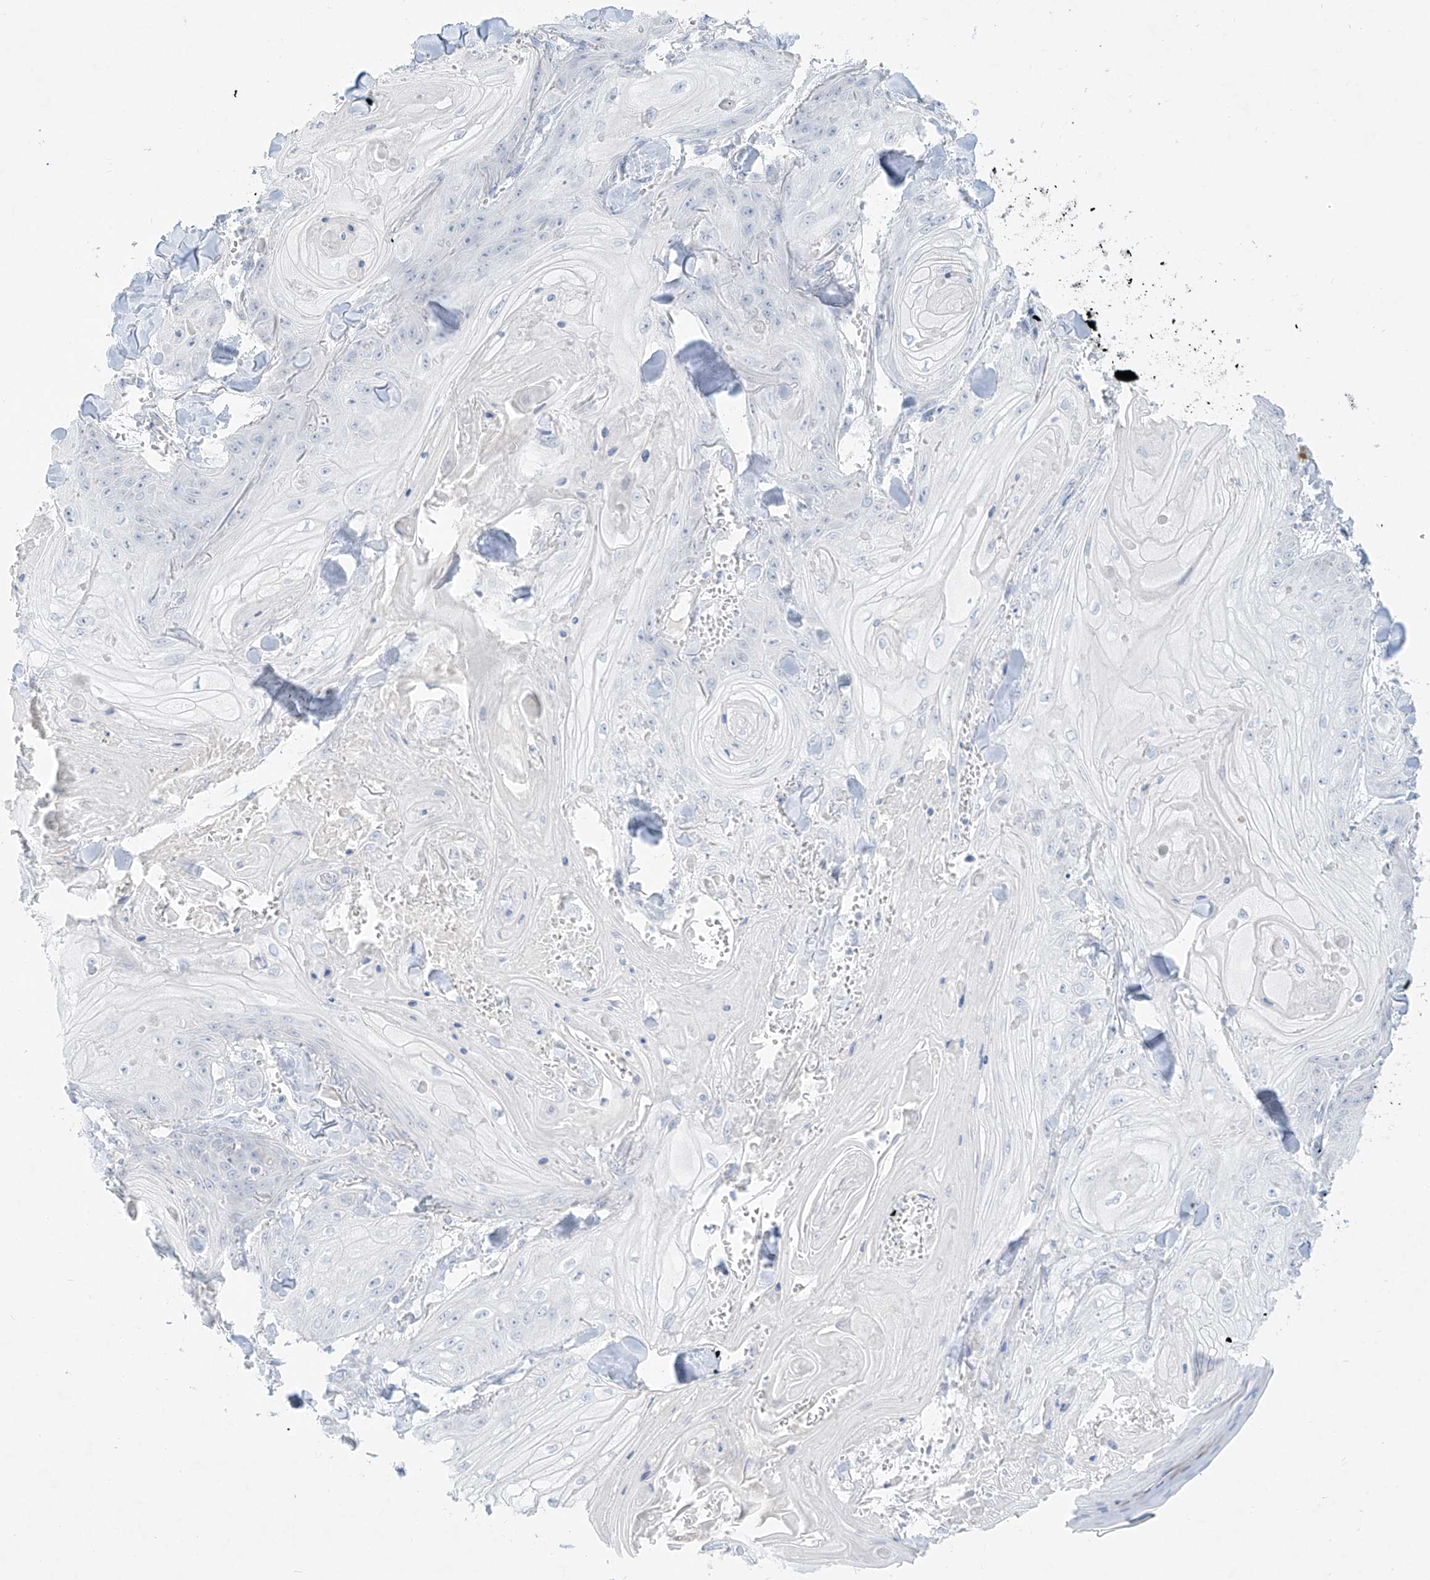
{"staining": {"intensity": "negative", "quantity": "none", "location": "none"}, "tissue": "skin cancer", "cell_type": "Tumor cells", "image_type": "cancer", "snomed": [{"axis": "morphology", "description": "Squamous cell carcinoma, NOS"}, {"axis": "topography", "description": "Skin"}], "caption": "An IHC photomicrograph of skin squamous cell carcinoma is shown. There is no staining in tumor cells of skin squamous cell carcinoma.", "gene": "TGM4", "patient": {"sex": "male", "age": 74}}